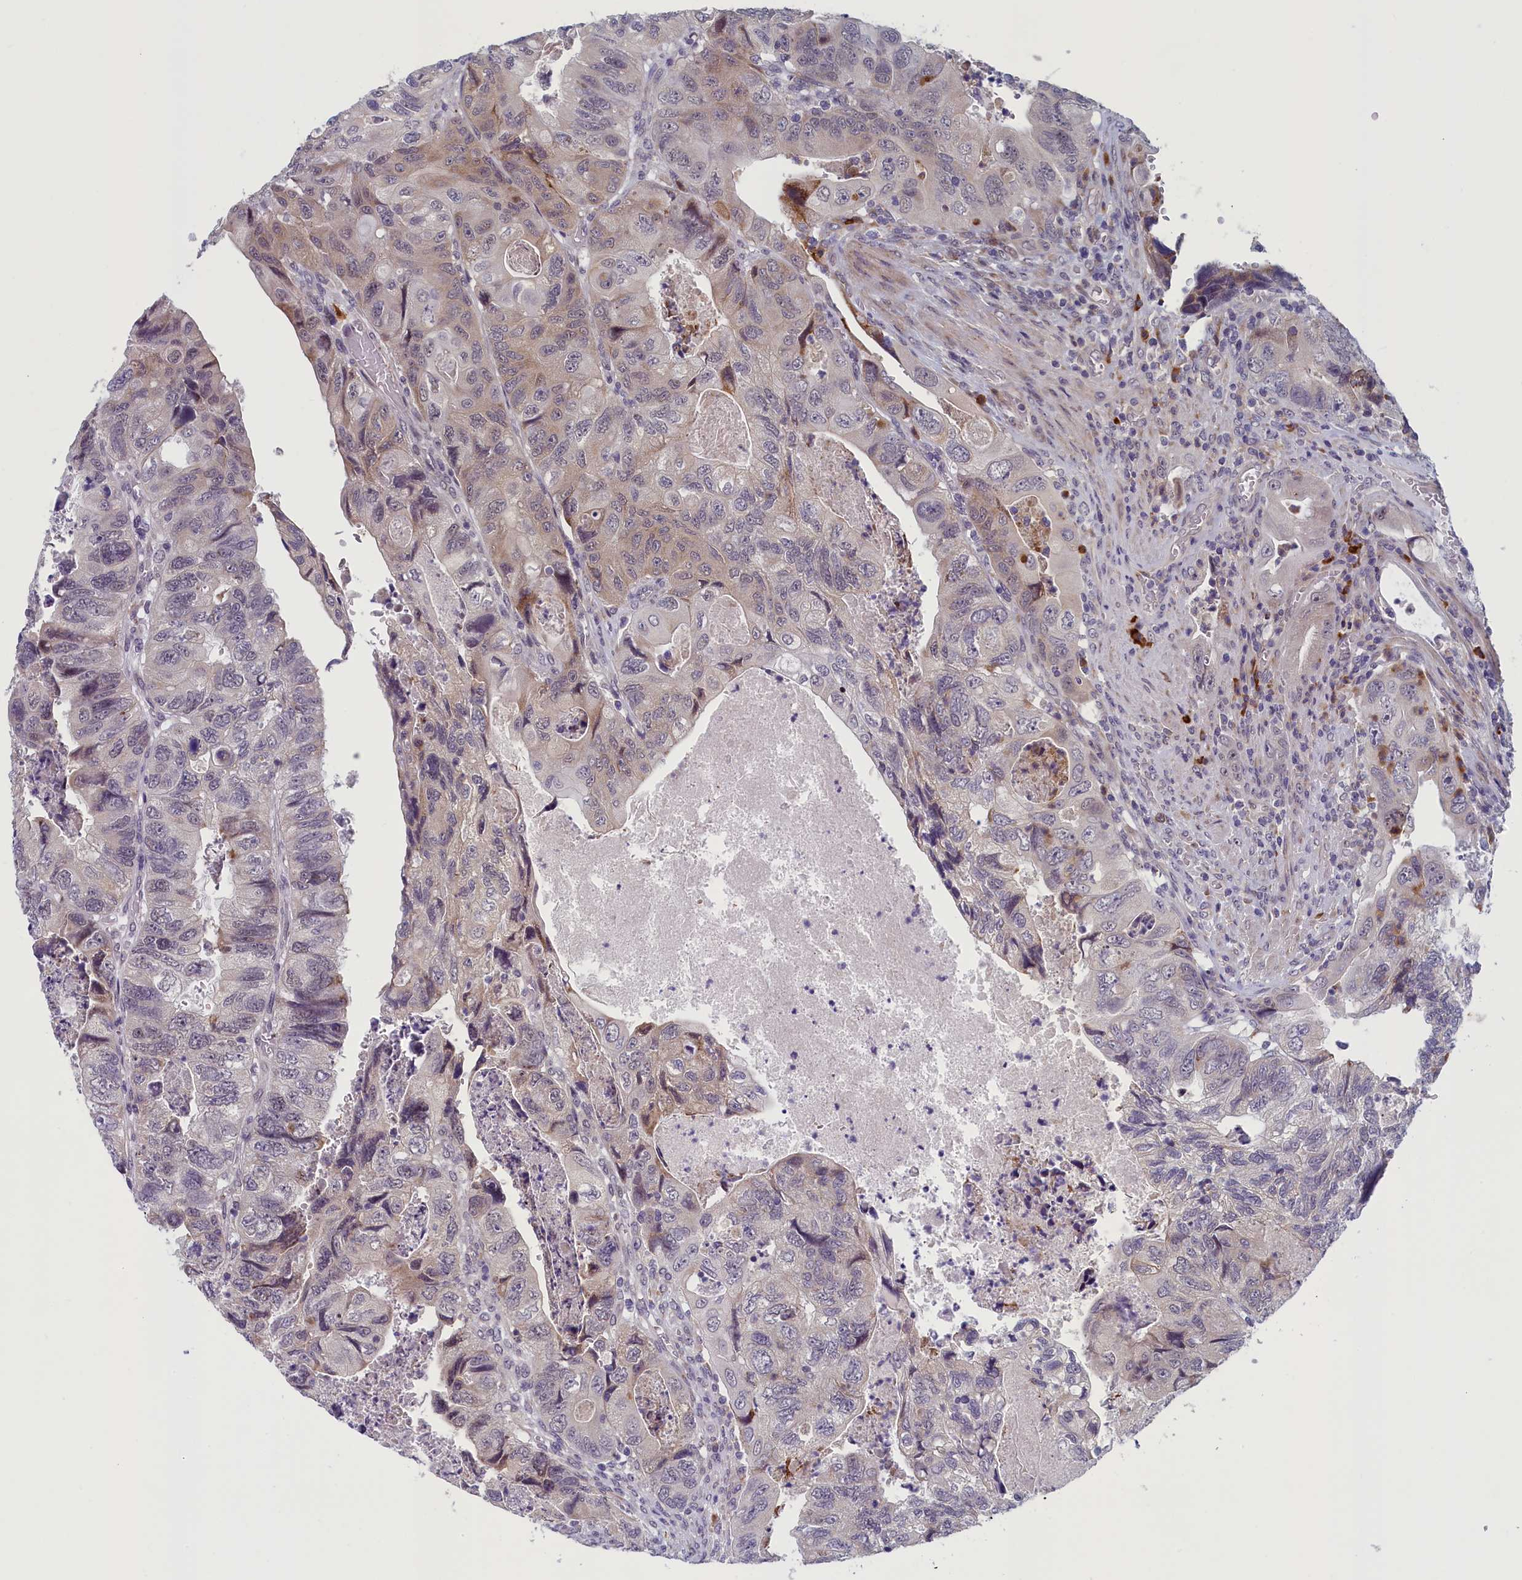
{"staining": {"intensity": "weak", "quantity": "<25%", "location": "cytoplasmic/membranous"}, "tissue": "colorectal cancer", "cell_type": "Tumor cells", "image_type": "cancer", "snomed": [{"axis": "morphology", "description": "Adenocarcinoma, NOS"}, {"axis": "topography", "description": "Rectum"}], "caption": "Immunohistochemistry histopathology image of adenocarcinoma (colorectal) stained for a protein (brown), which reveals no expression in tumor cells.", "gene": "CNEP1R1", "patient": {"sex": "male", "age": 63}}